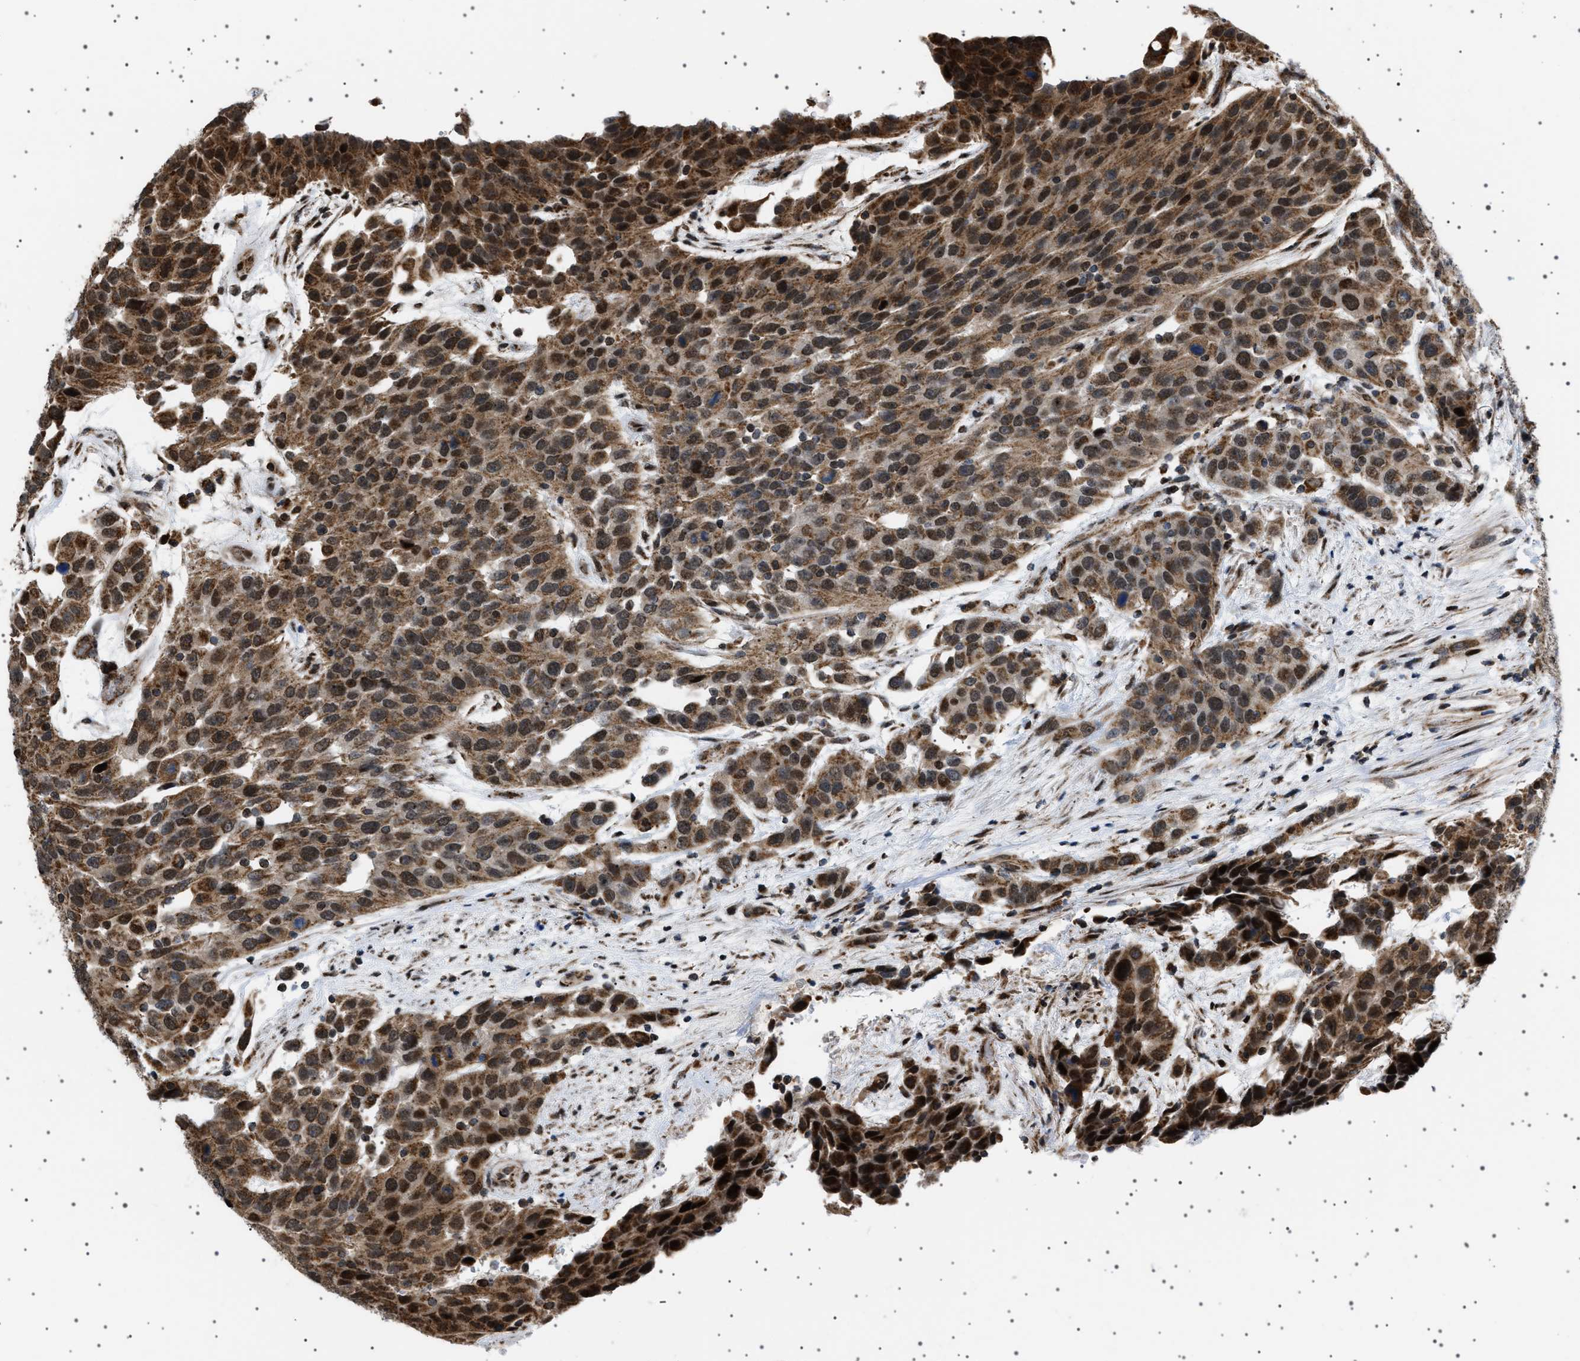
{"staining": {"intensity": "strong", "quantity": ">75%", "location": "cytoplasmic/membranous,nuclear"}, "tissue": "urothelial cancer", "cell_type": "Tumor cells", "image_type": "cancer", "snomed": [{"axis": "morphology", "description": "Urothelial carcinoma, High grade"}, {"axis": "topography", "description": "Urinary bladder"}], "caption": "IHC of human urothelial cancer shows high levels of strong cytoplasmic/membranous and nuclear expression in approximately >75% of tumor cells. Immunohistochemistry (ihc) stains the protein in brown and the nuclei are stained blue.", "gene": "MELK", "patient": {"sex": "female", "age": 80}}